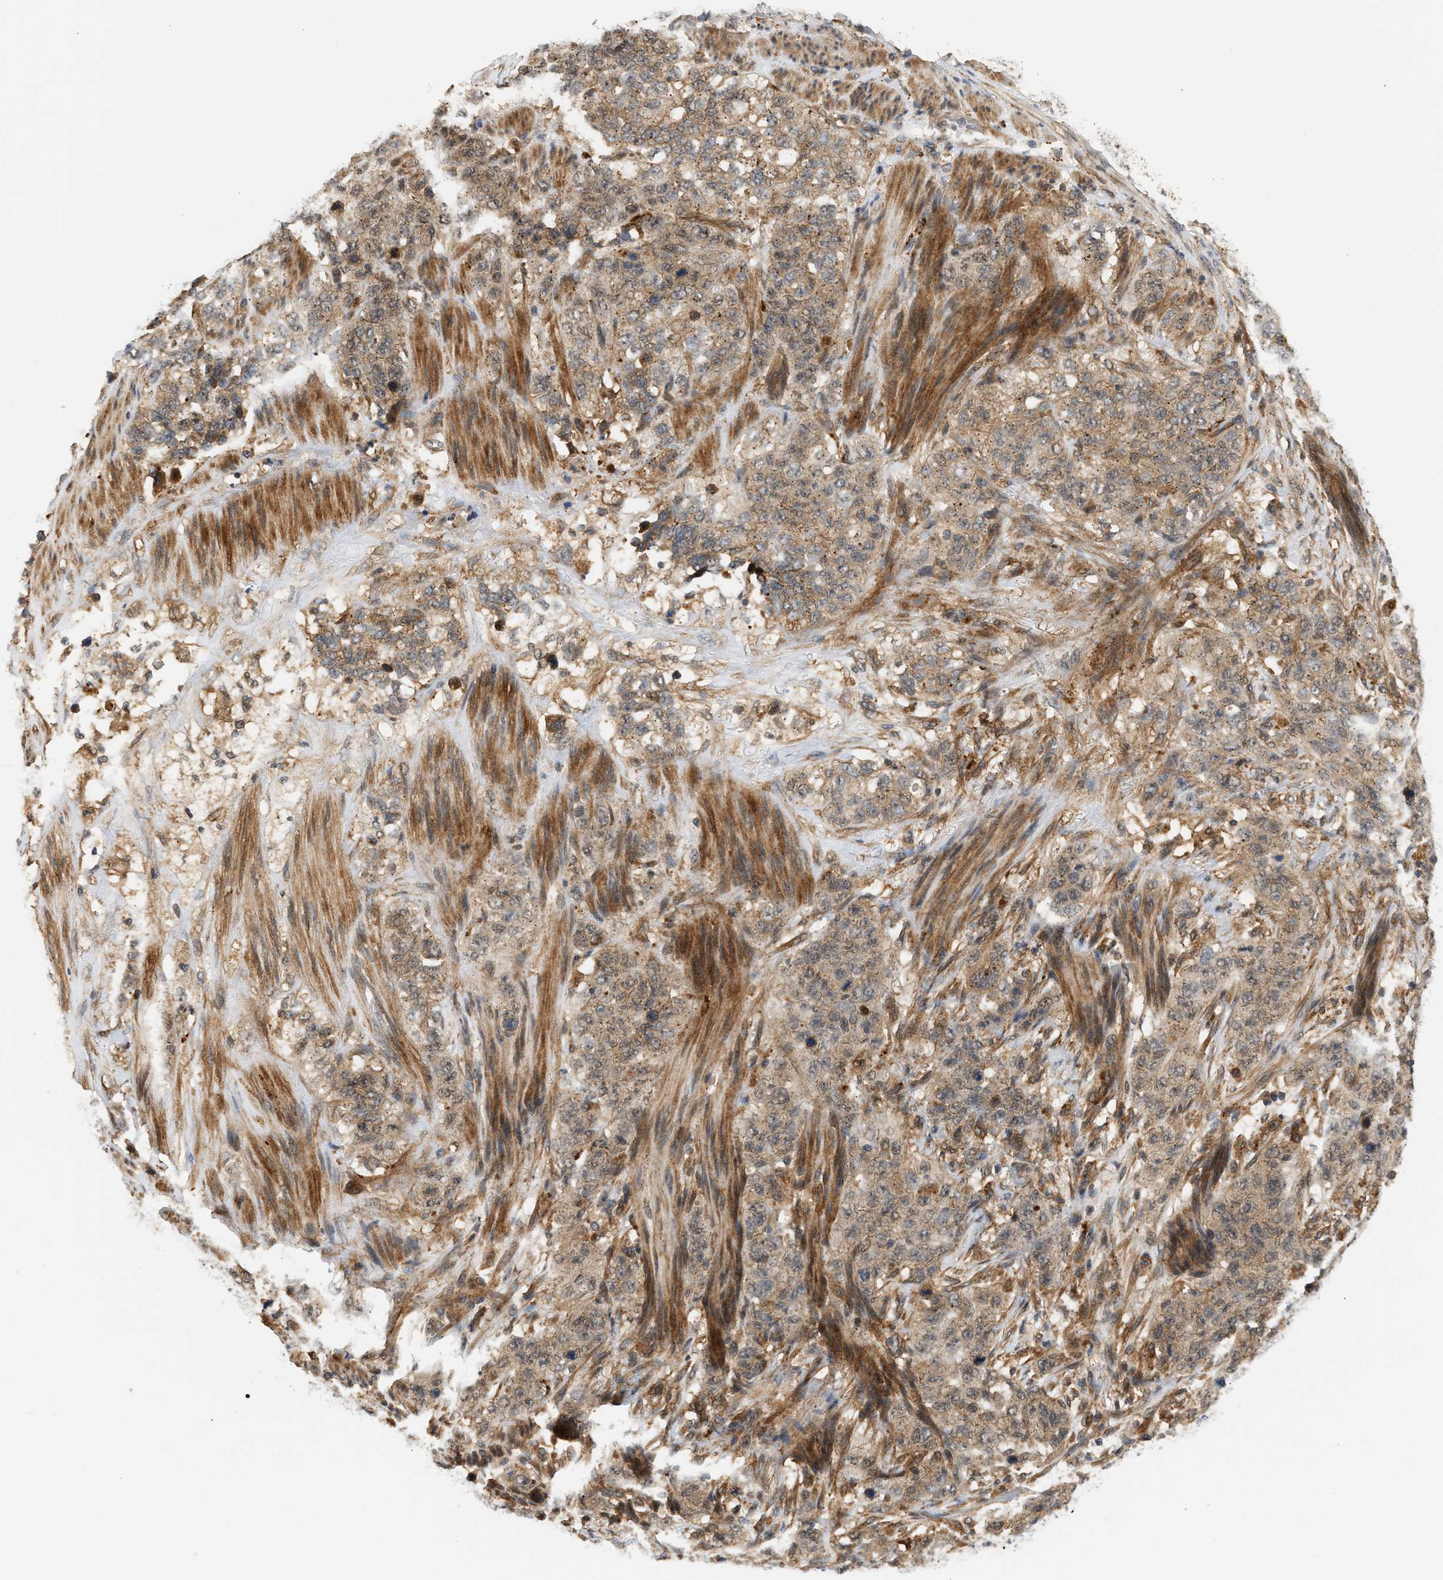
{"staining": {"intensity": "weak", "quantity": ">75%", "location": "cytoplasmic/membranous"}, "tissue": "stomach cancer", "cell_type": "Tumor cells", "image_type": "cancer", "snomed": [{"axis": "morphology", "description": "Adenocarcinoma, NOS"}, {"axis": "topography", "description": "Stomach"}], "caption": "Tumor cells reveal low levels of weak cytoplasmic/membranous expression in about >75% of cells in adenocarcinoma (stomach). (DAB (3,3'-diaminobenzidine) IHC with brightfield microscopy, high magnification).", "gene": "MAP2K5", "patient": {"sex": "male", "age": 48}}